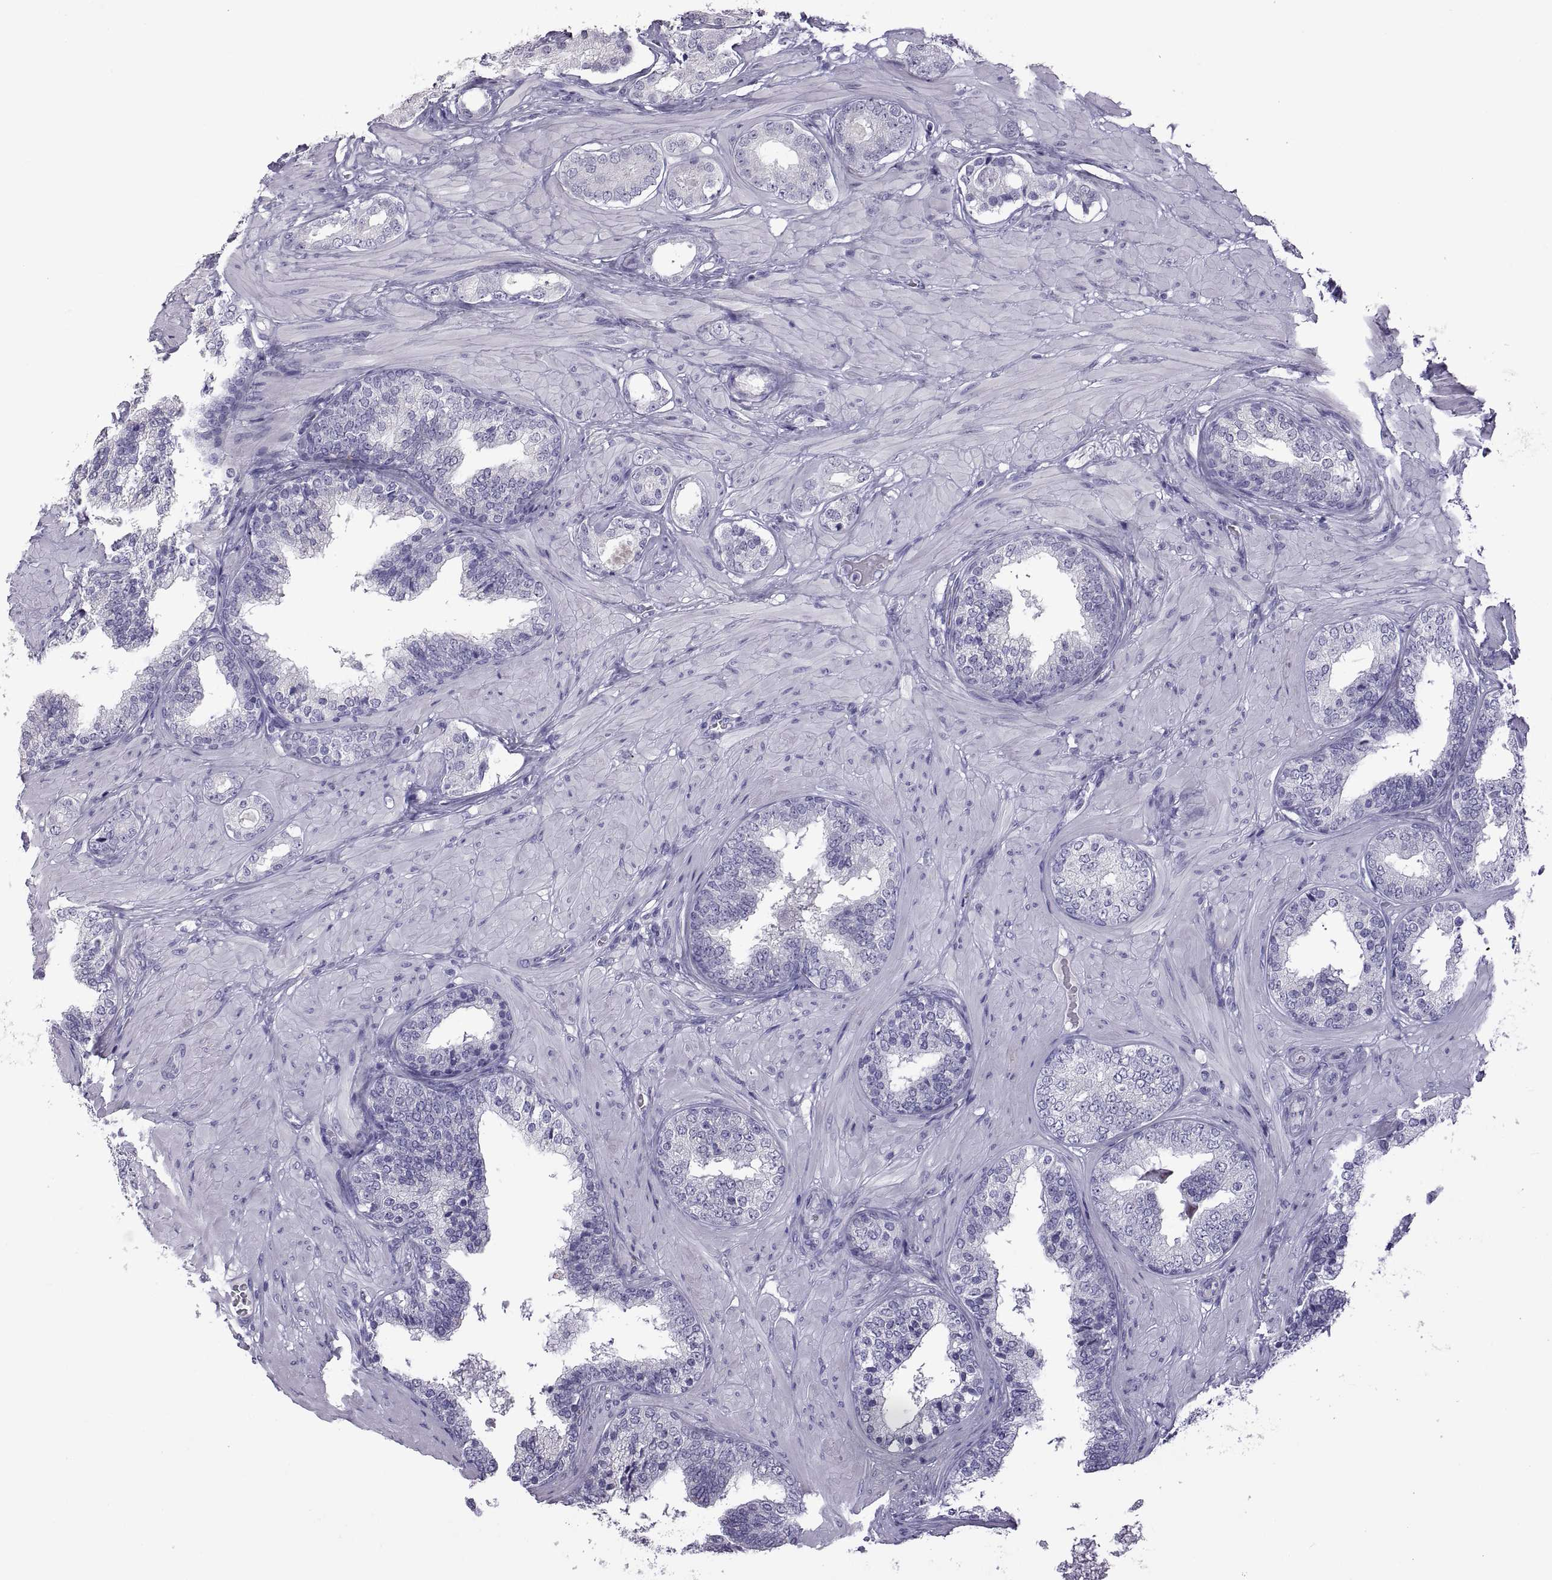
{"staining": {"intensity": "negative", "quantity": "none", "location": "none"}, "tissue": "prostate cancer", "cell_type": "Tumor cells", "image_type": "cancer", "snomed": [{"axis": "morphology", "description": "Adenocarcinoma, Low grade"}, {"axis": "topography", "description": "Prostate"}], "caption": "Tumor cells are negative for protein expression in human prostate cancer (low-grade adenocarcinoma). (Stains: DAB immunohistochemistry (IHC) with hematoxylin counter stain, Microscopy: brightfield microscopy at high magnification).", "gene": "RDM1", "patient": {"sex": "male", "age": 60}}